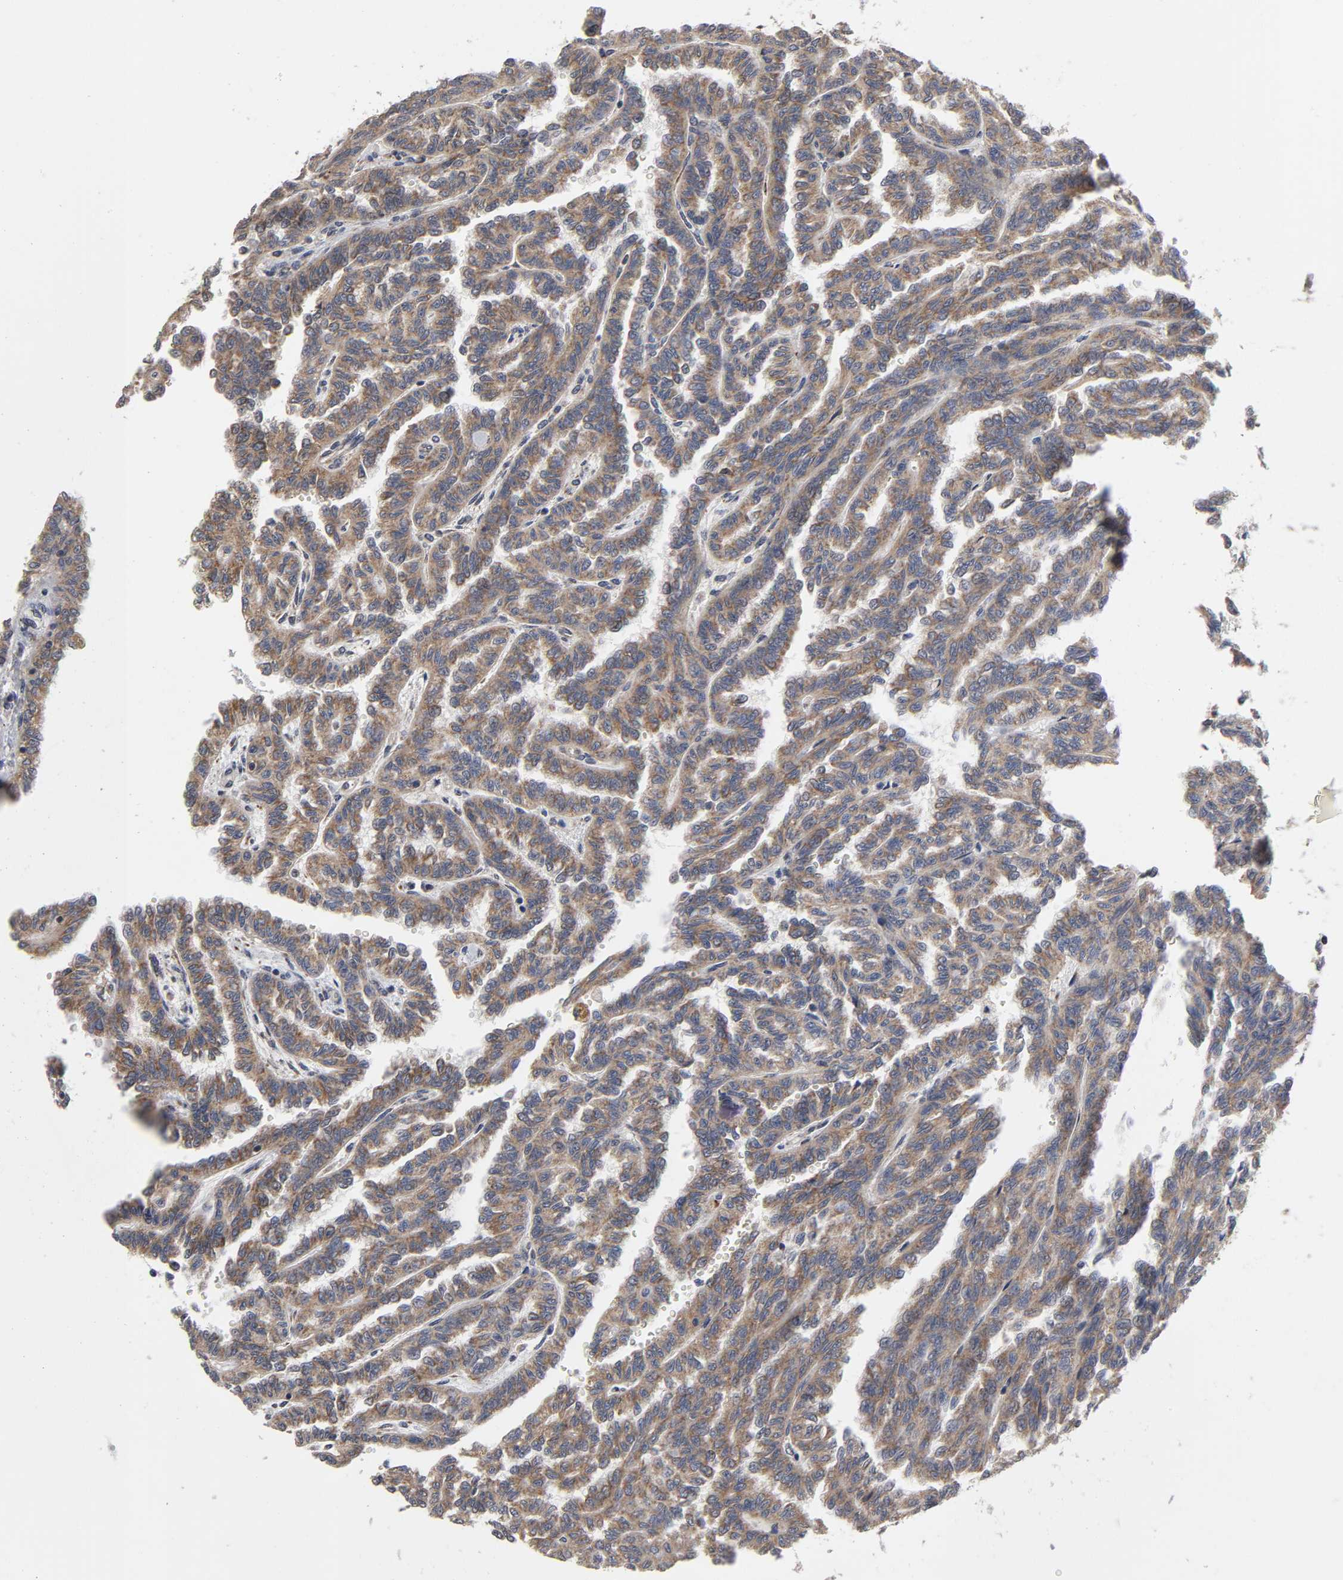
{"staining": {"intensity": "moderate", "quantity": ">75%", "location": "cytoplasmic/membranous"}, "tissue": "renal cancer", "cell_type": "Tumor cells", "image_type": "cancer", "snomed": [{"axis": "morphology", "description": "Inflammation, NOS"}, {"axis": "morphology", "description": "Adenocarcinoma, NOS"}, {"axis": "topography", "description": "Kidney"}], "caption": "A photomicrograph showing moderate cytoplasmic/membranous positivity in about >75% of tumor cells in renal adenocarcinoma, as visualized by brown immunohistochemical staining.", "gene": "SLC30A9", "patient": {"sex": "male", "age": 68}}